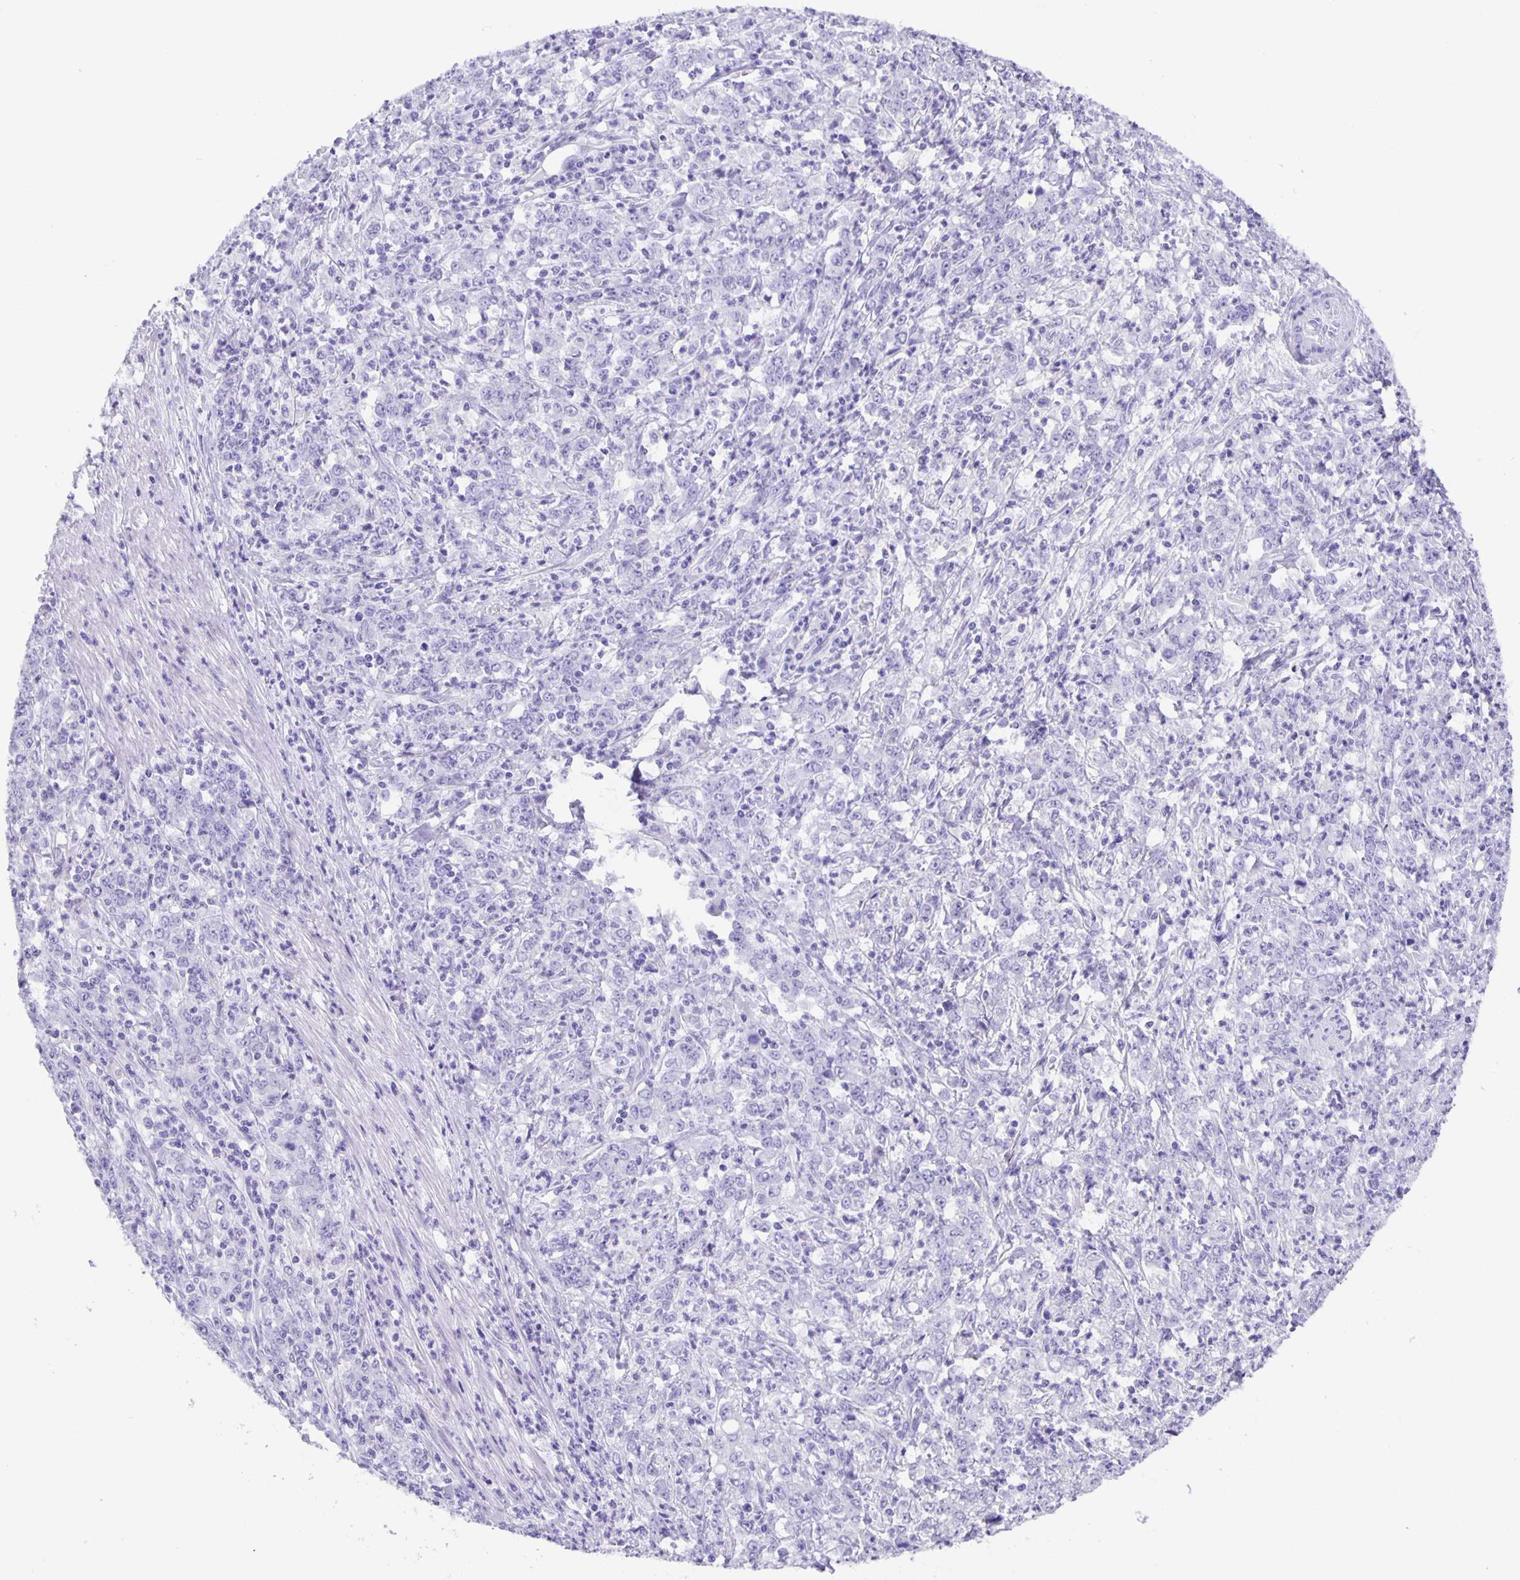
{"staining": {"intensity": "negative", "quantity": "none", "location": "none"}, "tissue": "stomach cancer", "cell_type": "Tumor cells", "image_type": "cancer", "snomed": [{"axis": "morphology", "description": "Adenocarcinoma, NOS"}, {"axis": "topography", "description": "Stomach, lower"}], "caption": "Tumor cells show no significant staining in stomach cancer.", "gene": "GUCA2A", "patient": {"sex": "female", "age": 71}}